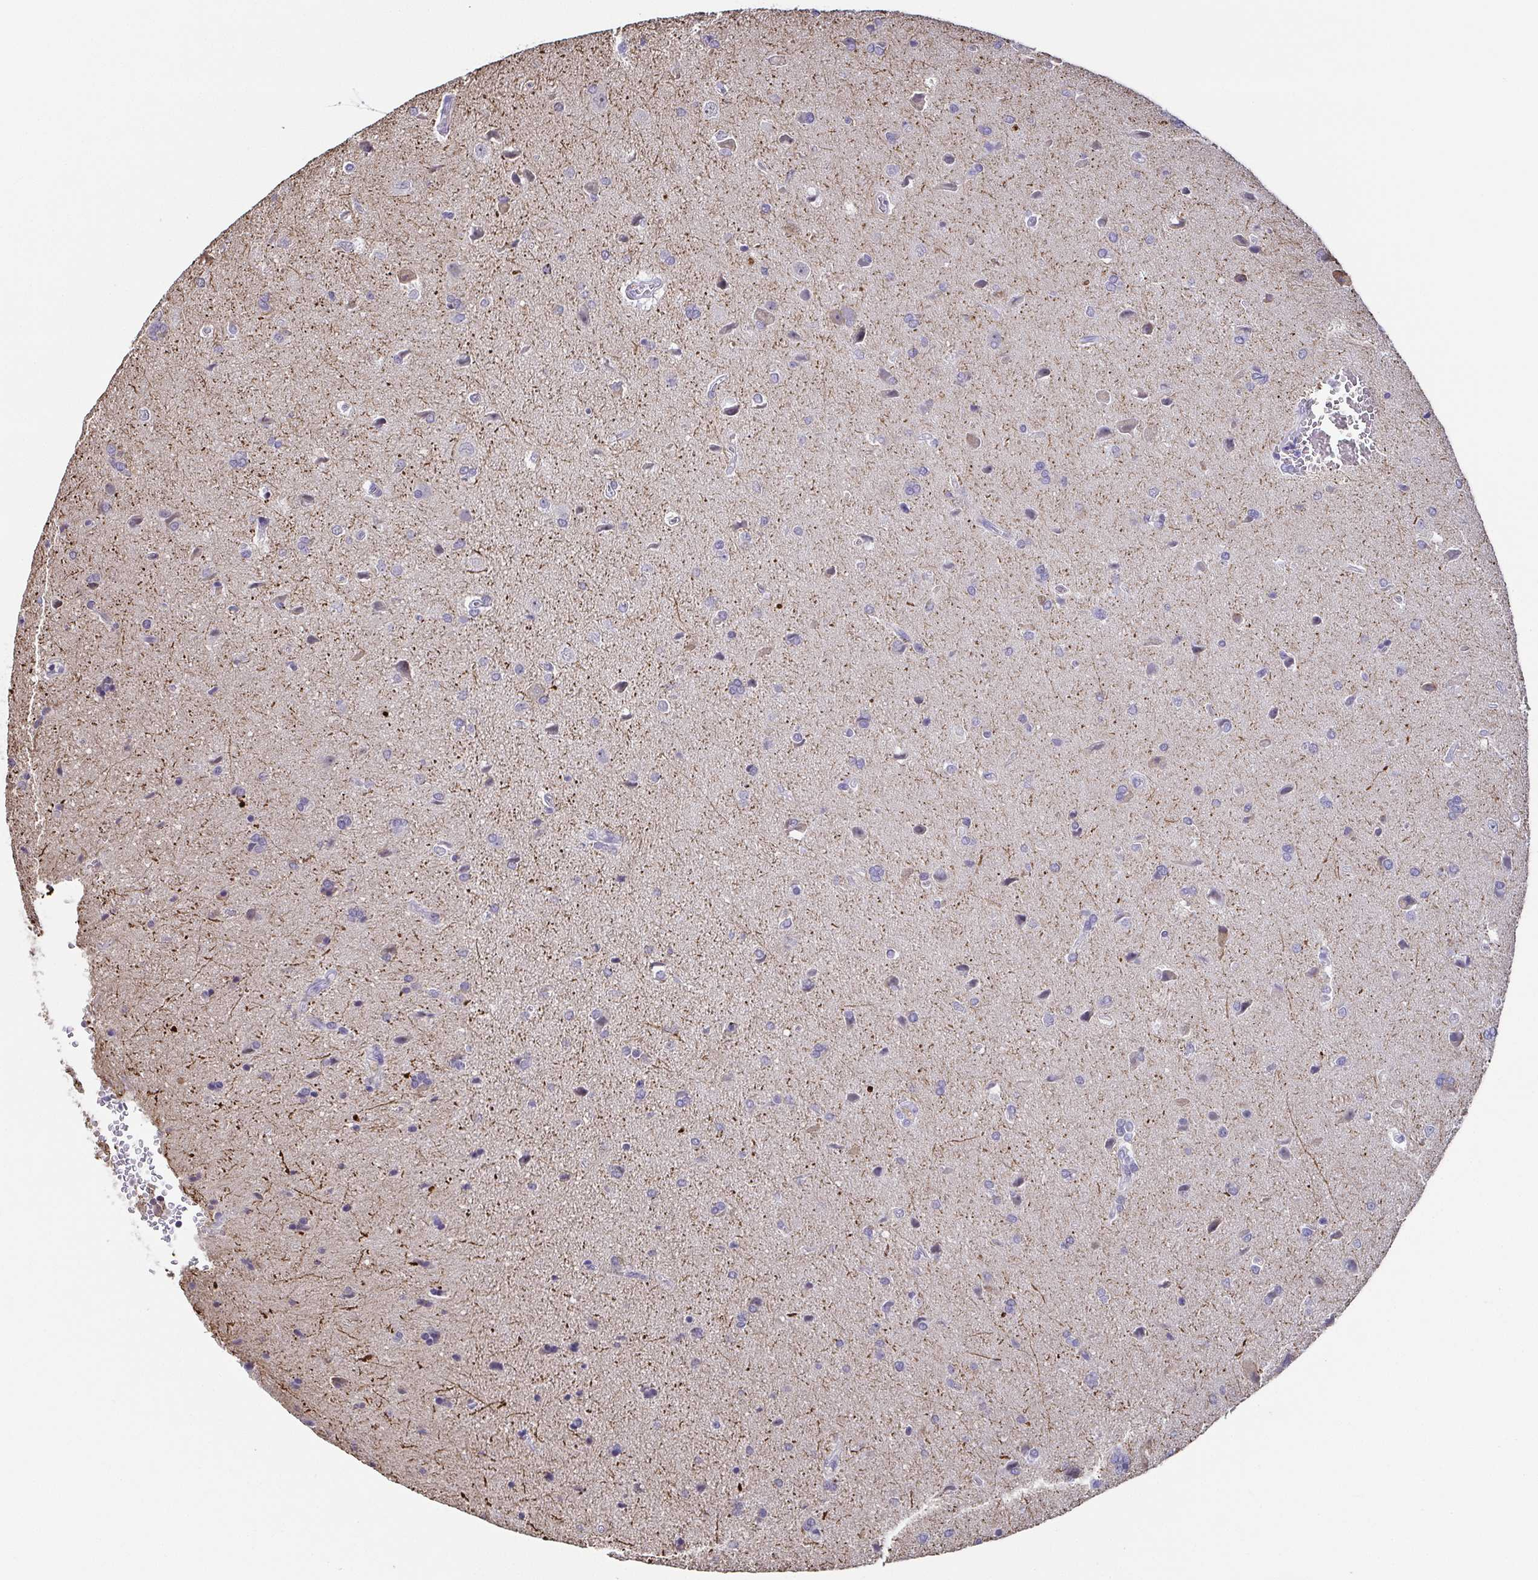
{"staining": {"intensity": "negative", "quantity": "none", "location": "none"}, "tissue": "glioma", "cell_type": "Tumor cells", "image_type": "cancer", "snomed": [{"axis": "morphology", "description": "Glioma, malignant, High grade"}, {"axis": "topography", "description": "Brain"}], "caption": "The micrograph shows no significant staining in tumor cells of malignant glioma (high-grade).", "gene": "NEFH", "patient": {"sex": "male", "age": 68}}